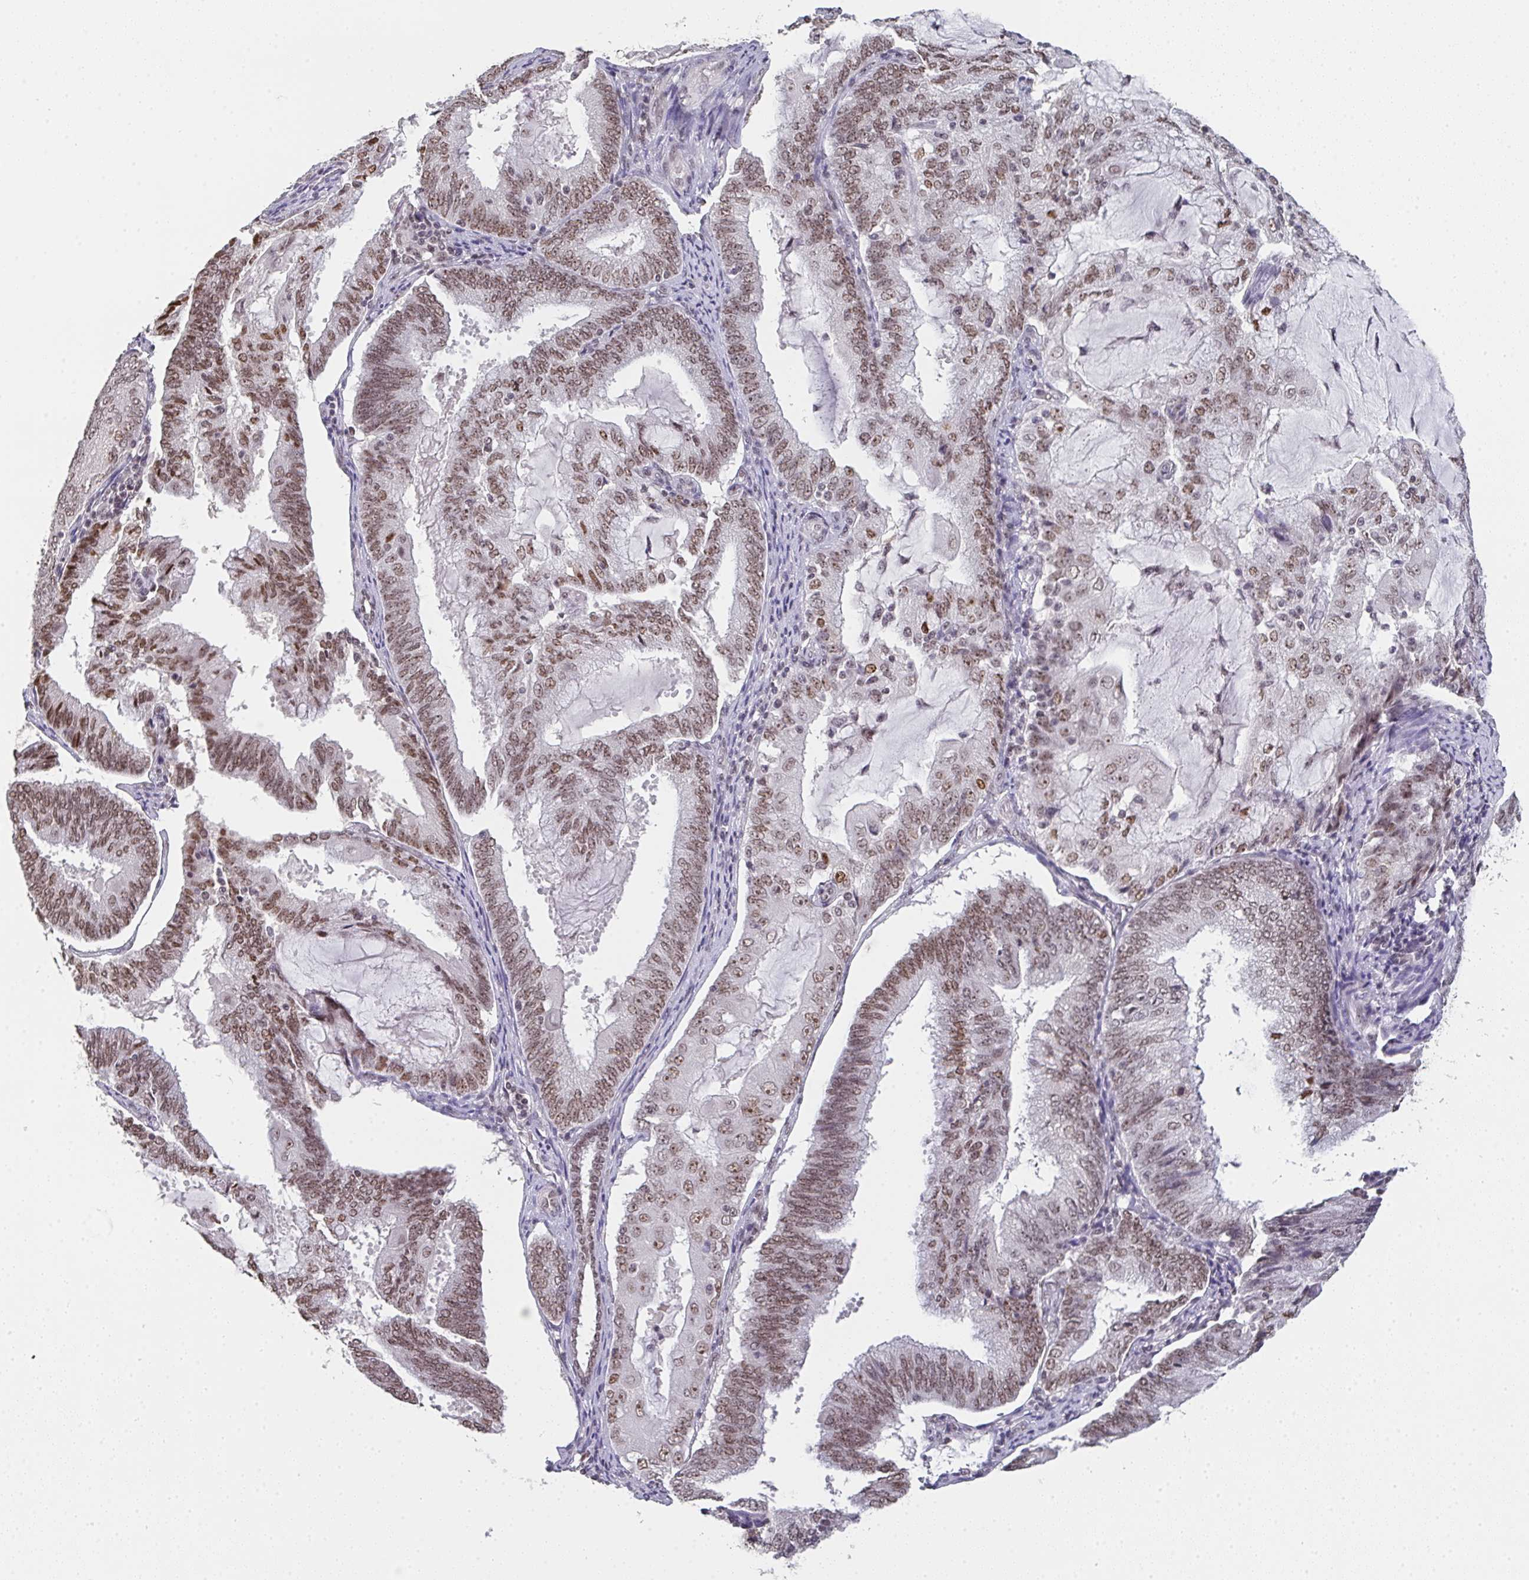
{"staining": {"intensity": "moderate", "quantity": ">75%", "location": "nuclear"}, "tissue": "endometrial cancer", "cell_type": "Tumor cells", "image_type": "cancer", "snomed": [{"axis": "morphology", "description": "Adenocarcinoma, NOS"}, {"axis": "topography", "description": "Endometrium"}], "caption": "The micrograph displays a brown stain indicating the presence of a protein in the nuclear of tumor cells in adenocarcinoma (endometrial).", "gene": "DKC1", "patient": {"sex": "female", "age": 81}}